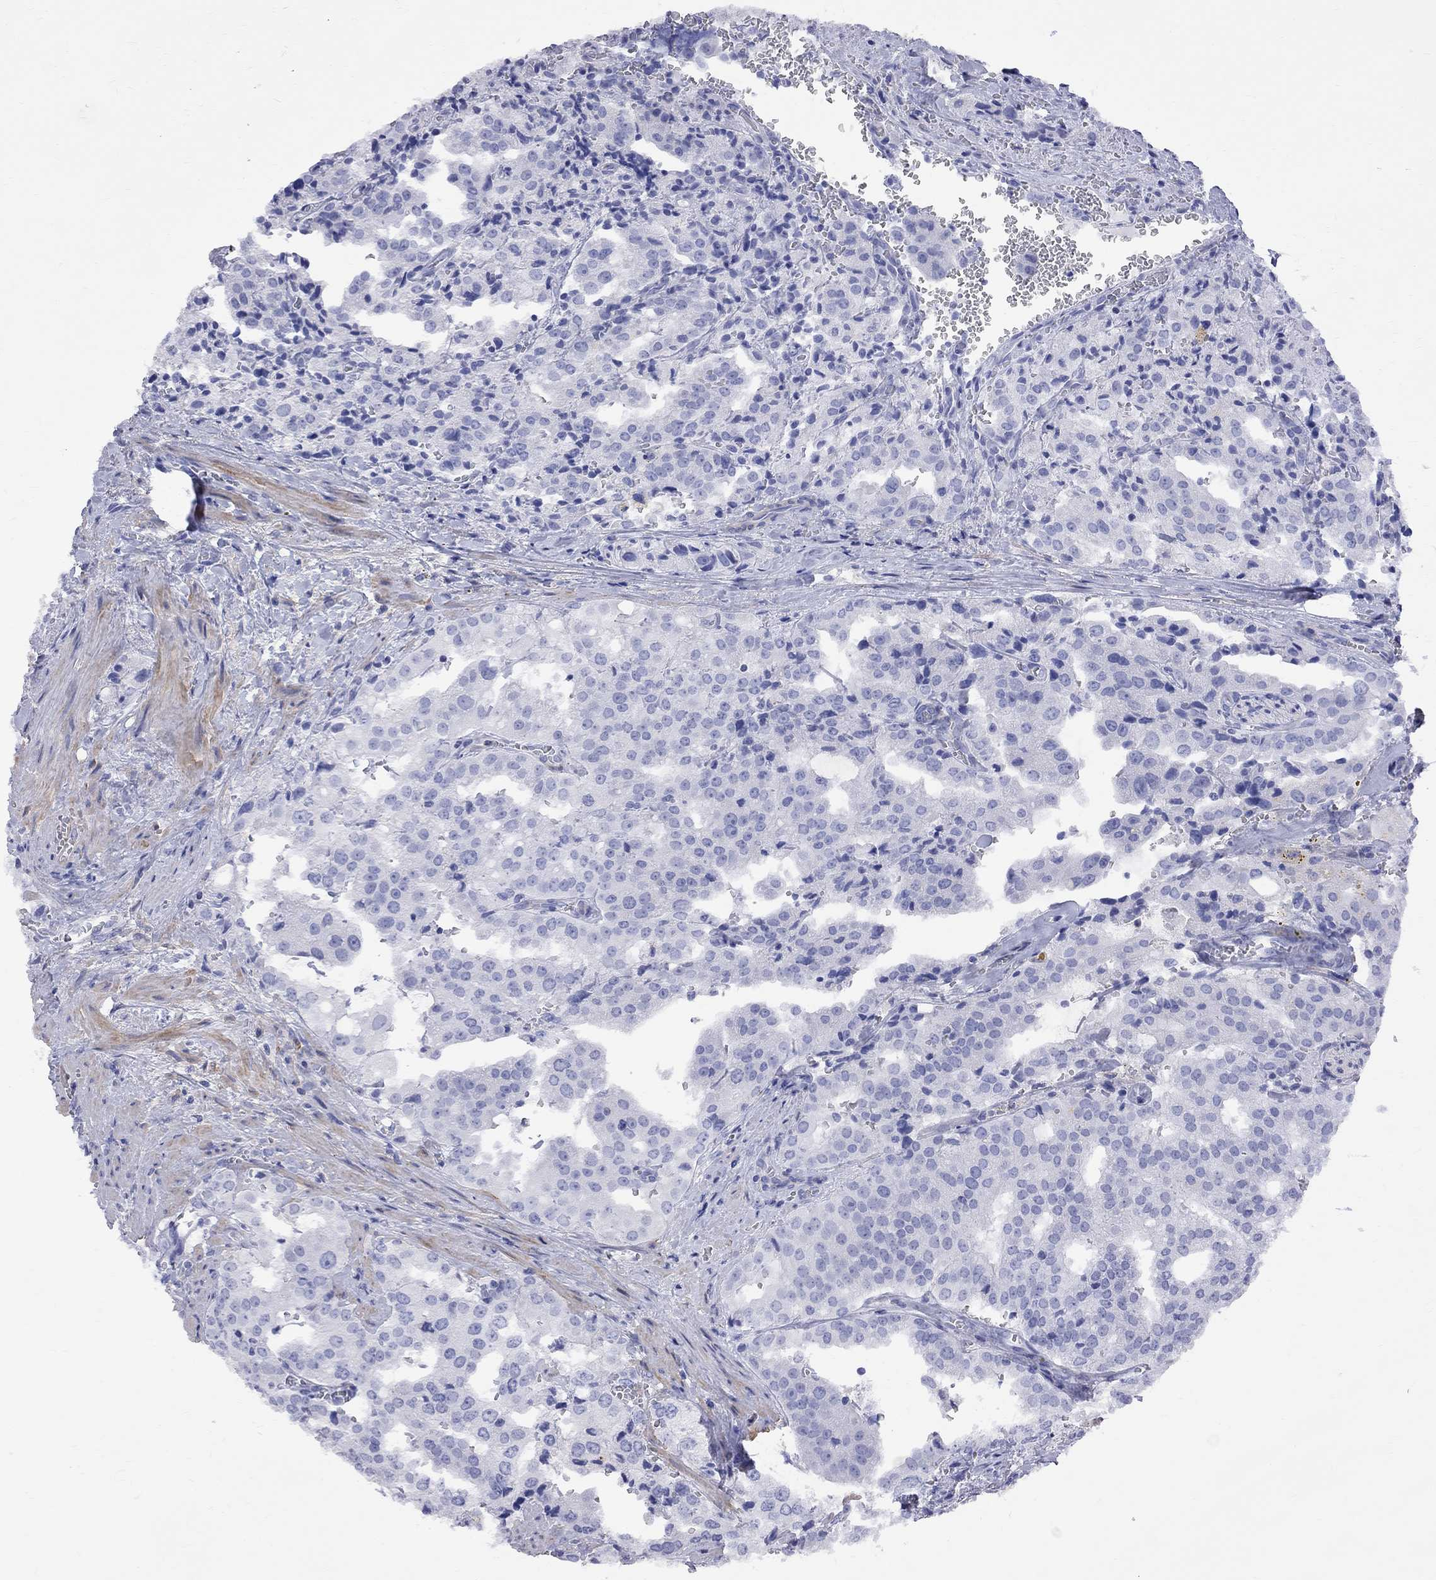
{"staining": {"intensity": "negative", "quantity": "none", "location": "none"}, "tissue": "prostate cancer", "cell_type": "Tumor cells", "image_type": "cancer", "snomed": [{"axis": "morphology", "description": "Adenocarcinoma, High grade"}, {"axis": "topography", "description": "Prostate"}], "caption": "DAB immunohistochemical staining of prostate high-grade adenocarcinoma shows no significant expression in tumor cells.", "gene": "S100A3", "patient": {"sex": "male", "age": 68}}